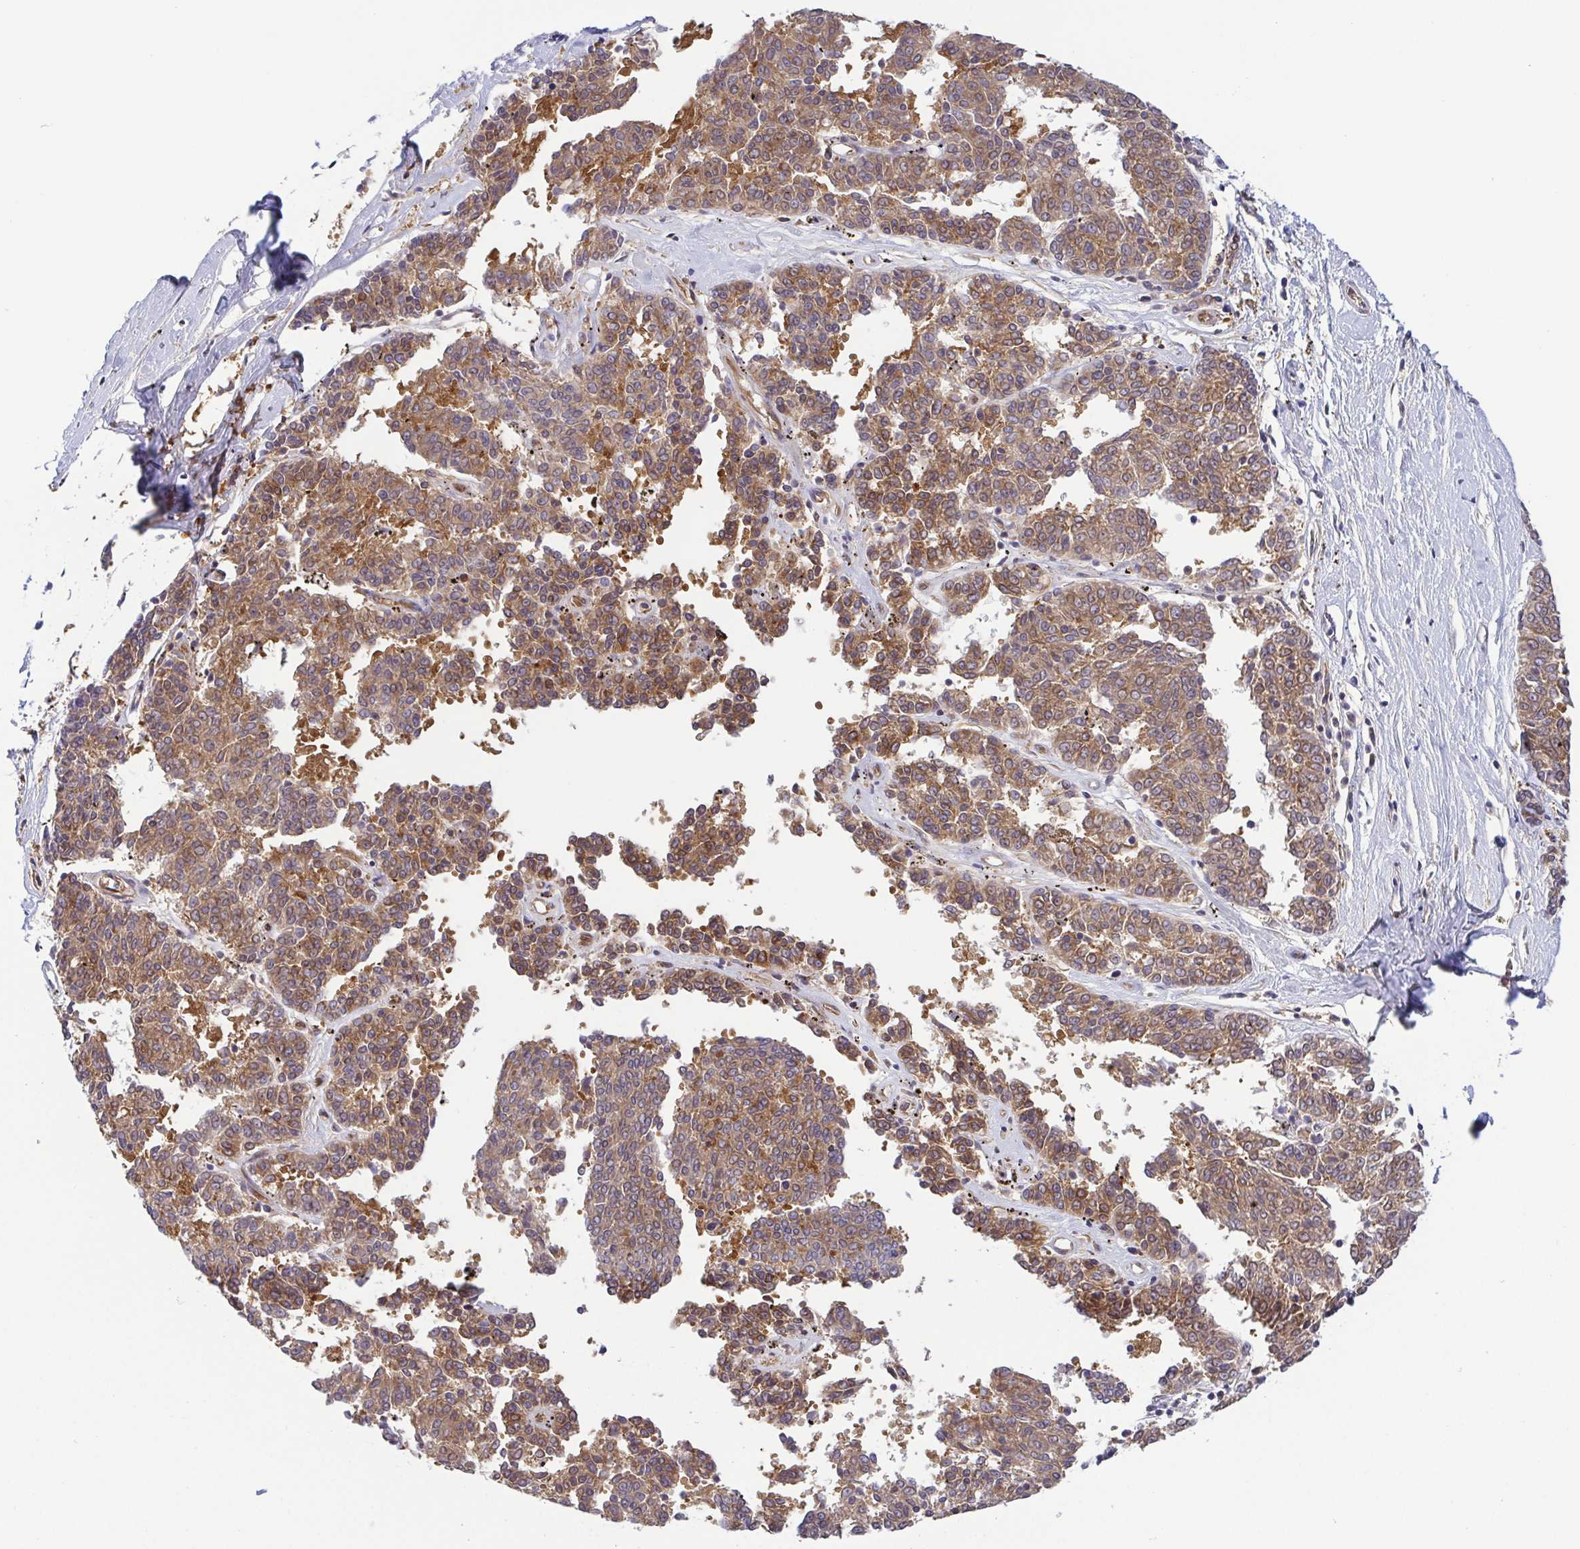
{"staining": {"intensity": "moderate", "quantity": ">75%", "location": "cytoplasmic/membranous"}, "tissue": "melanoma", "cell_type": "Tumor cells", "image_type": "cancer", "snomed": [{"axis": "morphology", "description": "Malignant melanoma, NOS"}, {"axis": "topography", "description": "Skin"}], "caption": "A medium amount of moderate cytoplasmic/membranous expression is identified in approximately >75% of tumor cells in malignant melanoma tissue.", "gene": "KIF5B", "patient": {"sex": "female", "age": 72}}